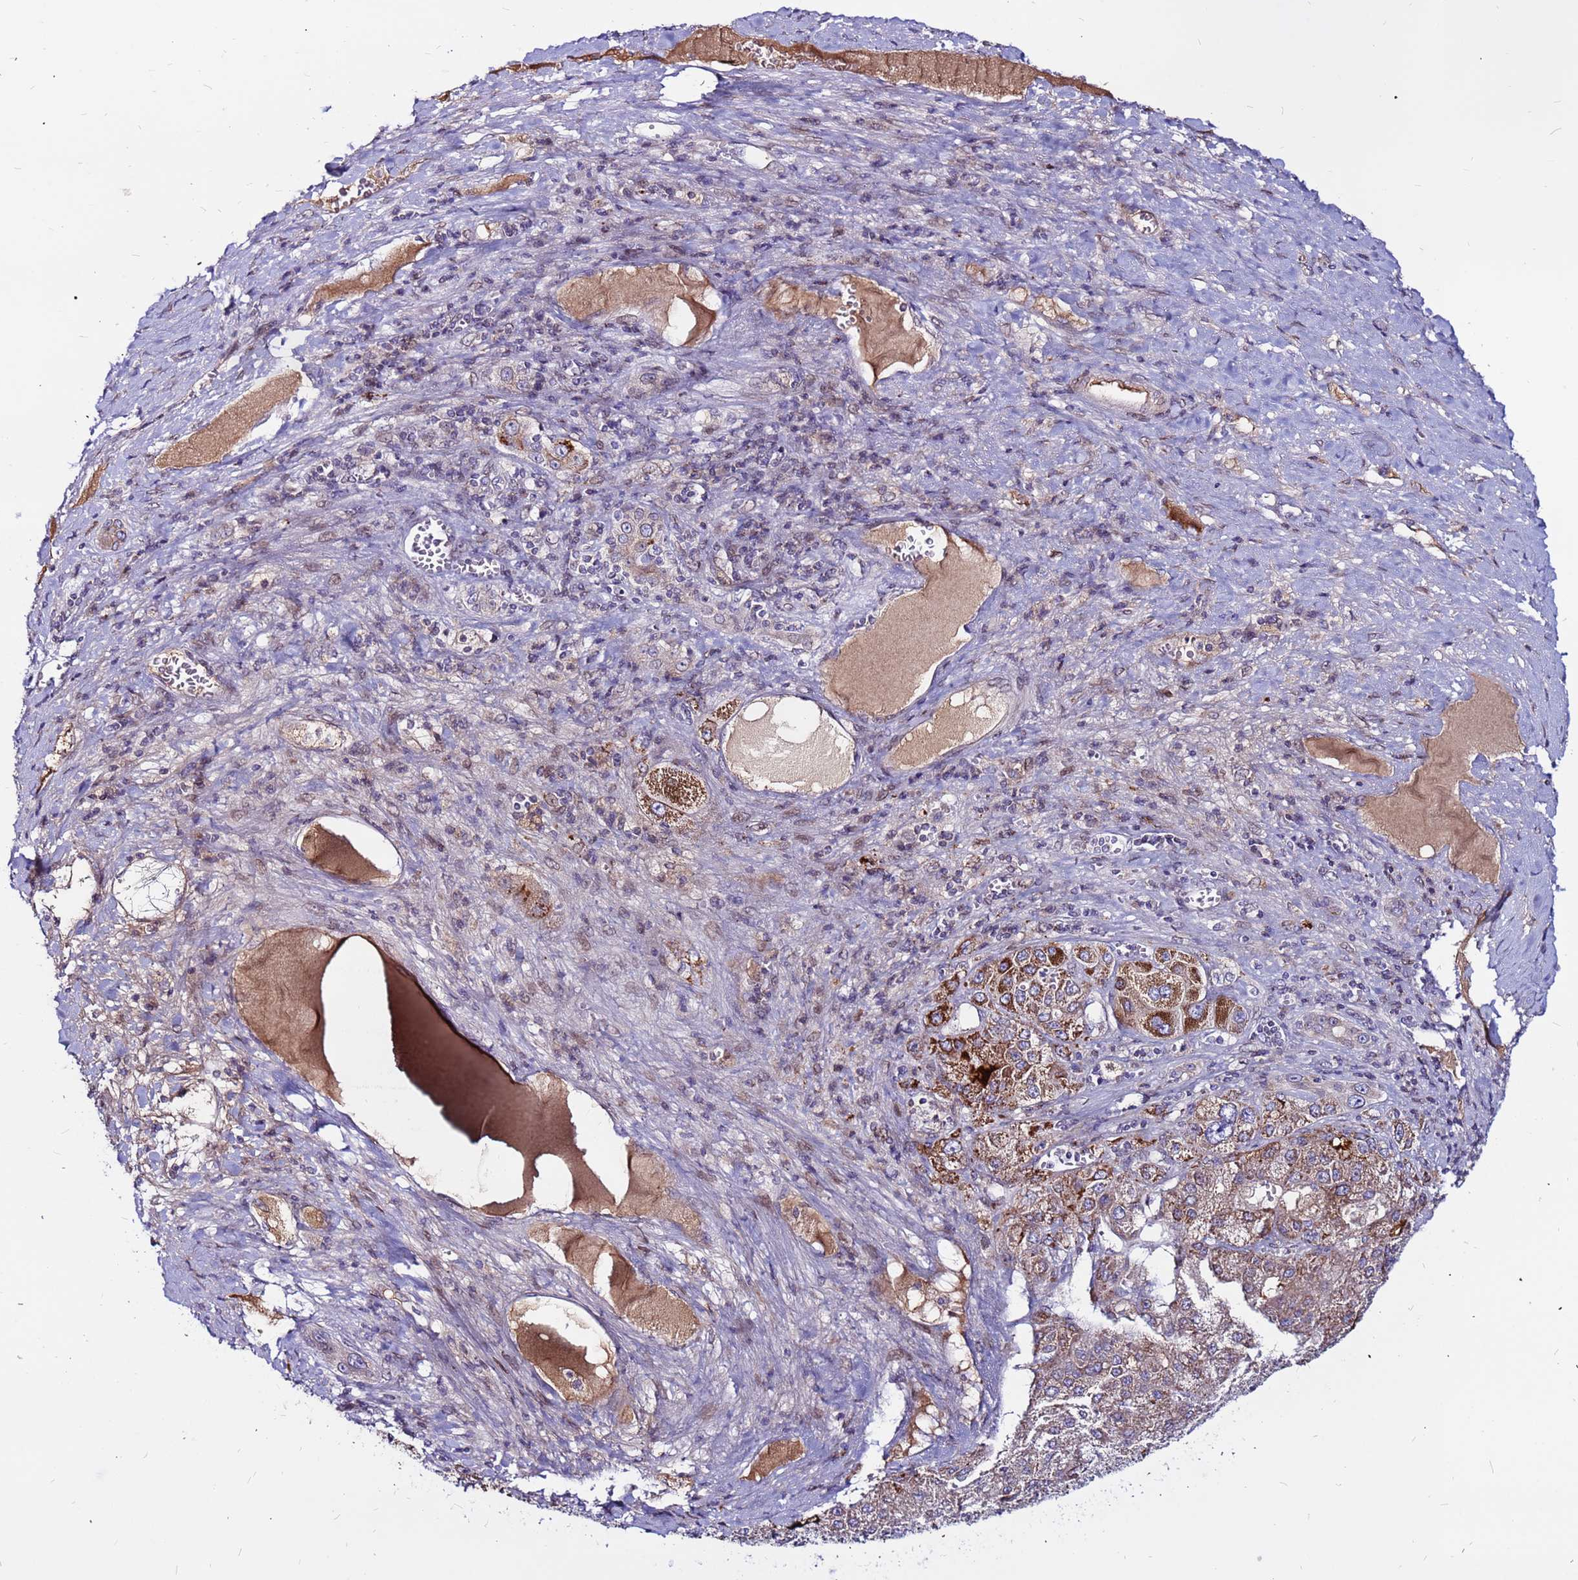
{"staining": {"intensity": "moderate", "quantity": "25%-75%", "location": "cytoplasmic/membranous"}, "tissue": "liver cancer", "cell_type": "Tumor cells", "image_type": "cancer", "snomed": [{"axis": "morphology", "description": "Carcinoma, Hepatocellular, NOS"}, {"axis": "topography", "description": "Liver"}], "caption": "The micrograph reveals staining of liver cancer, revealing moderate cytoplasmic/membranous protein positivity (brown color) within tumor cells.", "gene": "CCDC71", "patient": {"sex": "female", "age": 73}}